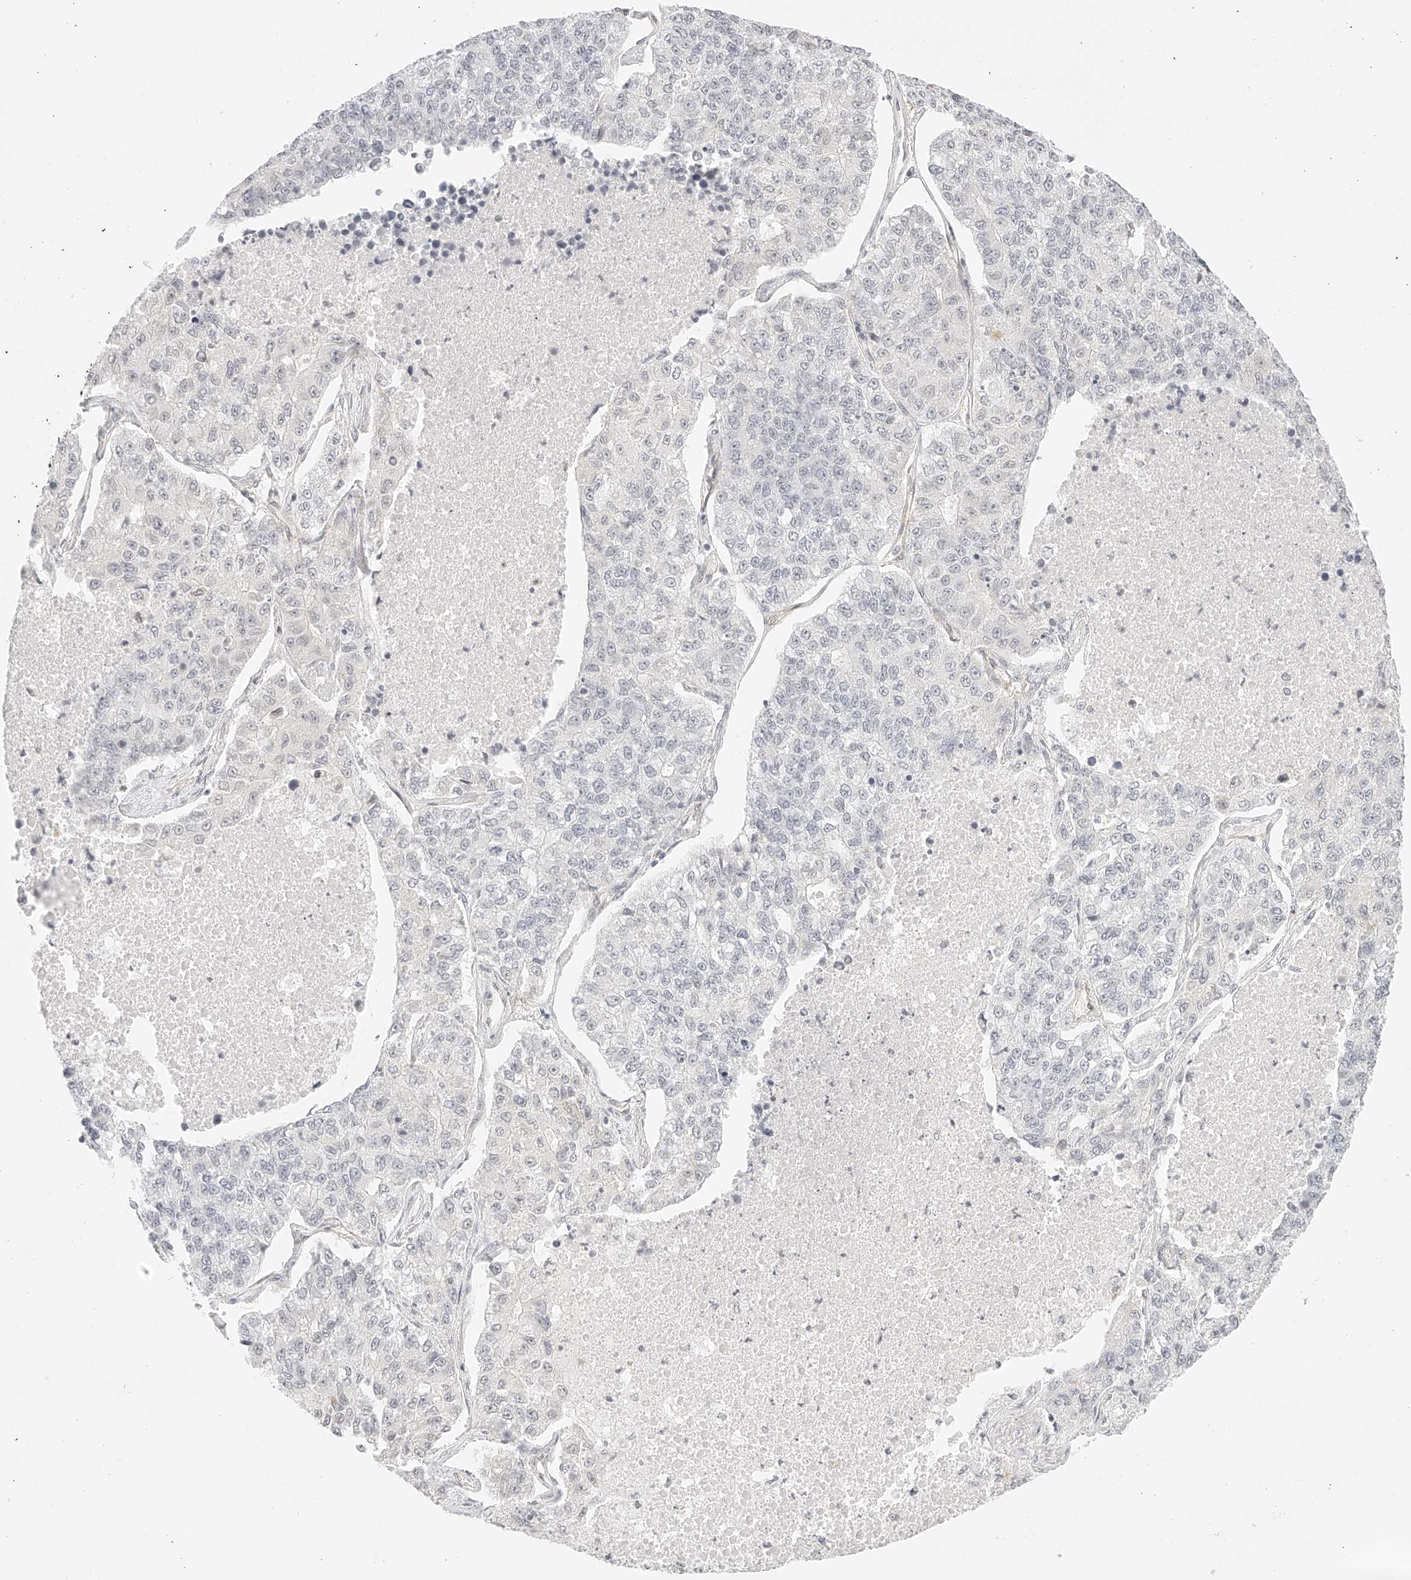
{"staining": {"intensity": "negative", "quantity": "none", "location": "none"}, "tissue": "lung cancer", "cell_type": "Tumor cells", "image_type": "cancer", "snomed": [{"axis": "morphology", "description": "Adenocarcinoma, NOS"}, {"axis": "topography", "description": "Lung"}], "caption": "The photomicrograph reveals no significant expression in tumor cells of lung adenocarcinoma.", "gene": "ZFP69", "patient": {"sex": "male", "age": 49}}